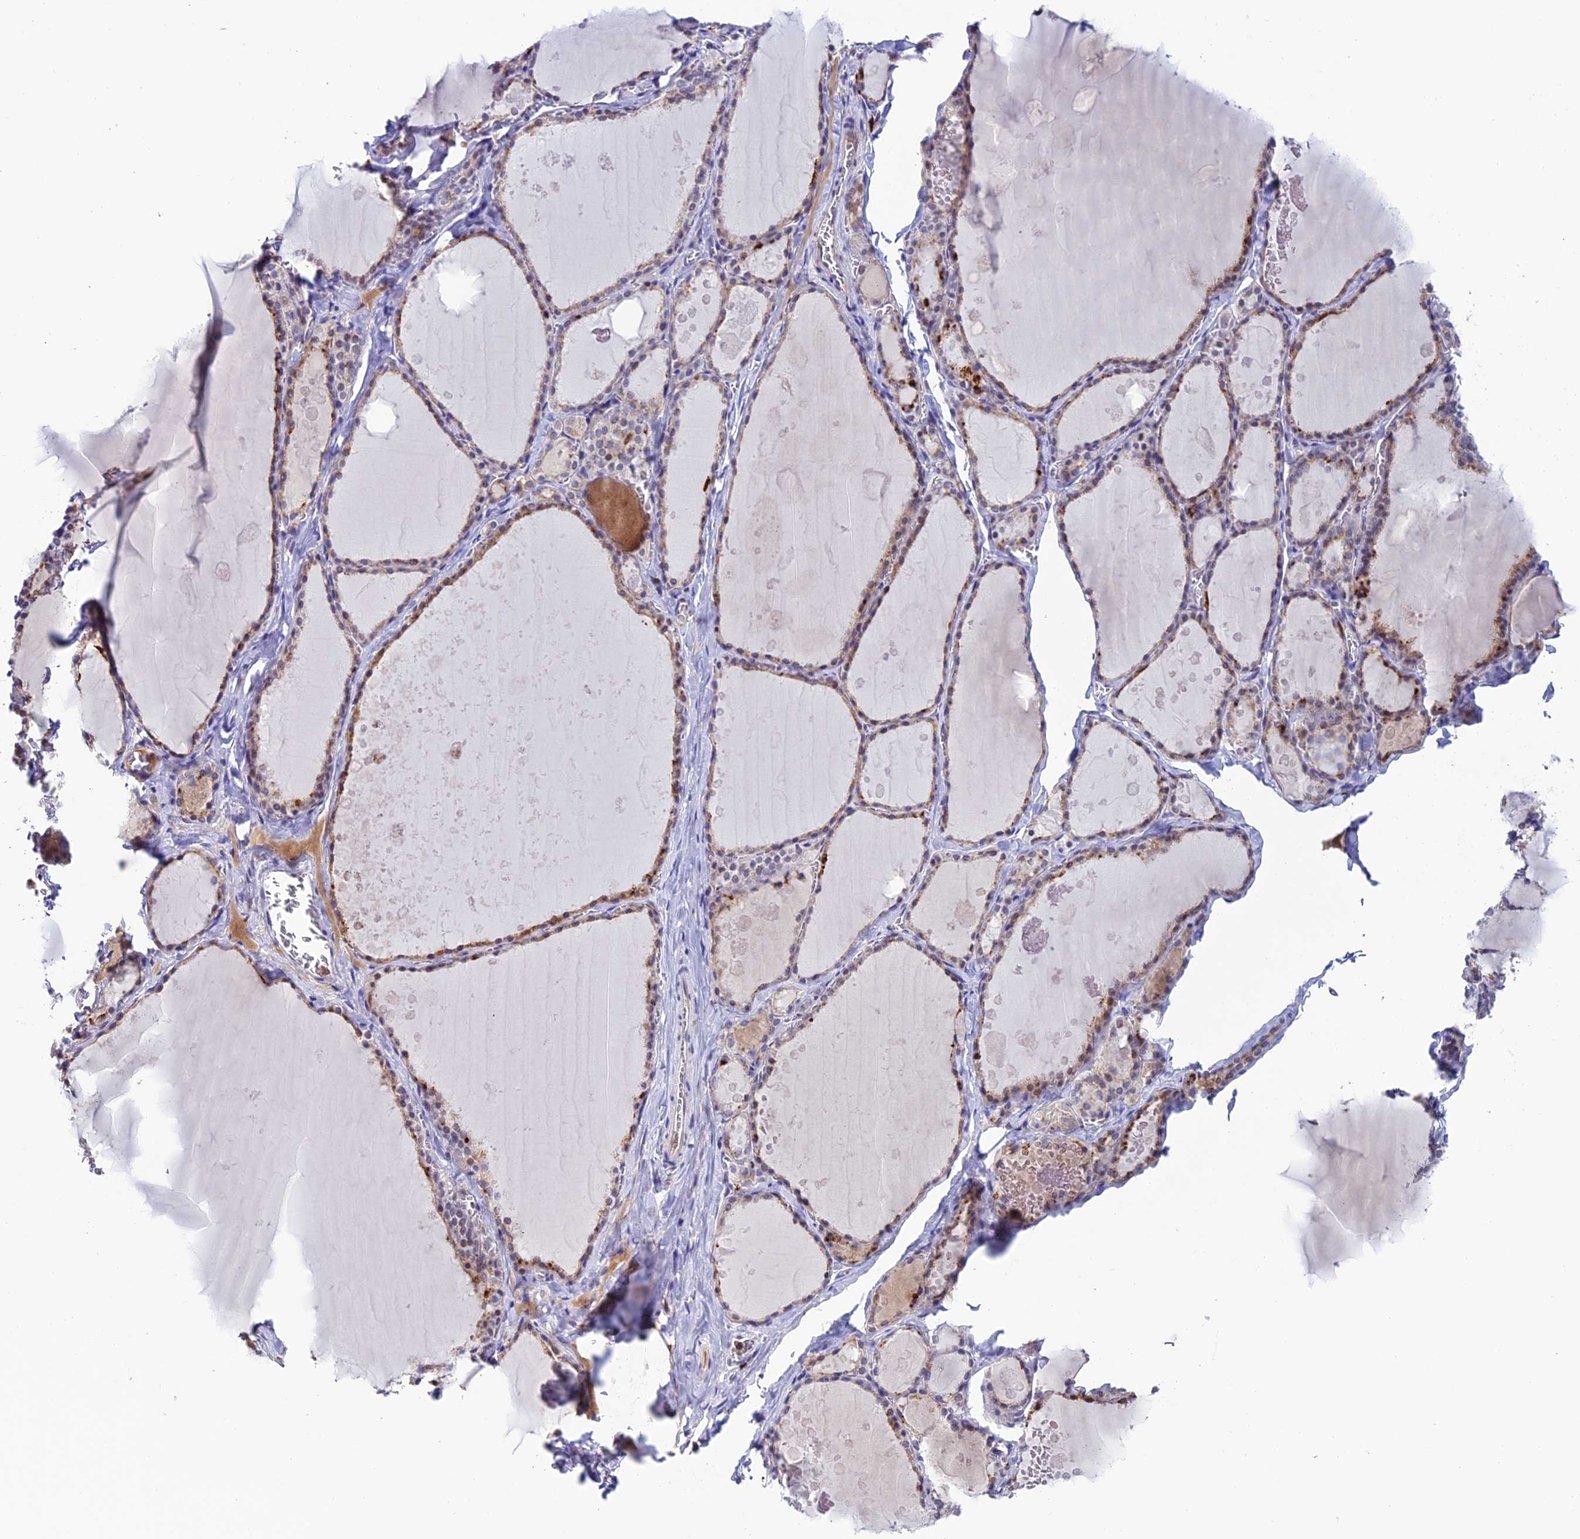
{"staining": {"intensity": "weak", "quantity": ">75%", "location": "cytoplasmic/membranous"}, "tissue": "thyroid gland", "cell_type": "Glandular cells", "image_type": "normal", "snomed": [{"axis": "morphology", "description": "Normal tissue, NOS"}, {"axis": "topography", "description": "Thyroid gland"}], "caption": "About >75% of glandular cells in unremarkable thyroid gland show weak cytoplasmic/membranous protein expression as visualized by brown immunohistochemical staining.", "gene": "ARHGEF18", "patient": {"sex": "male", "age": 56}}